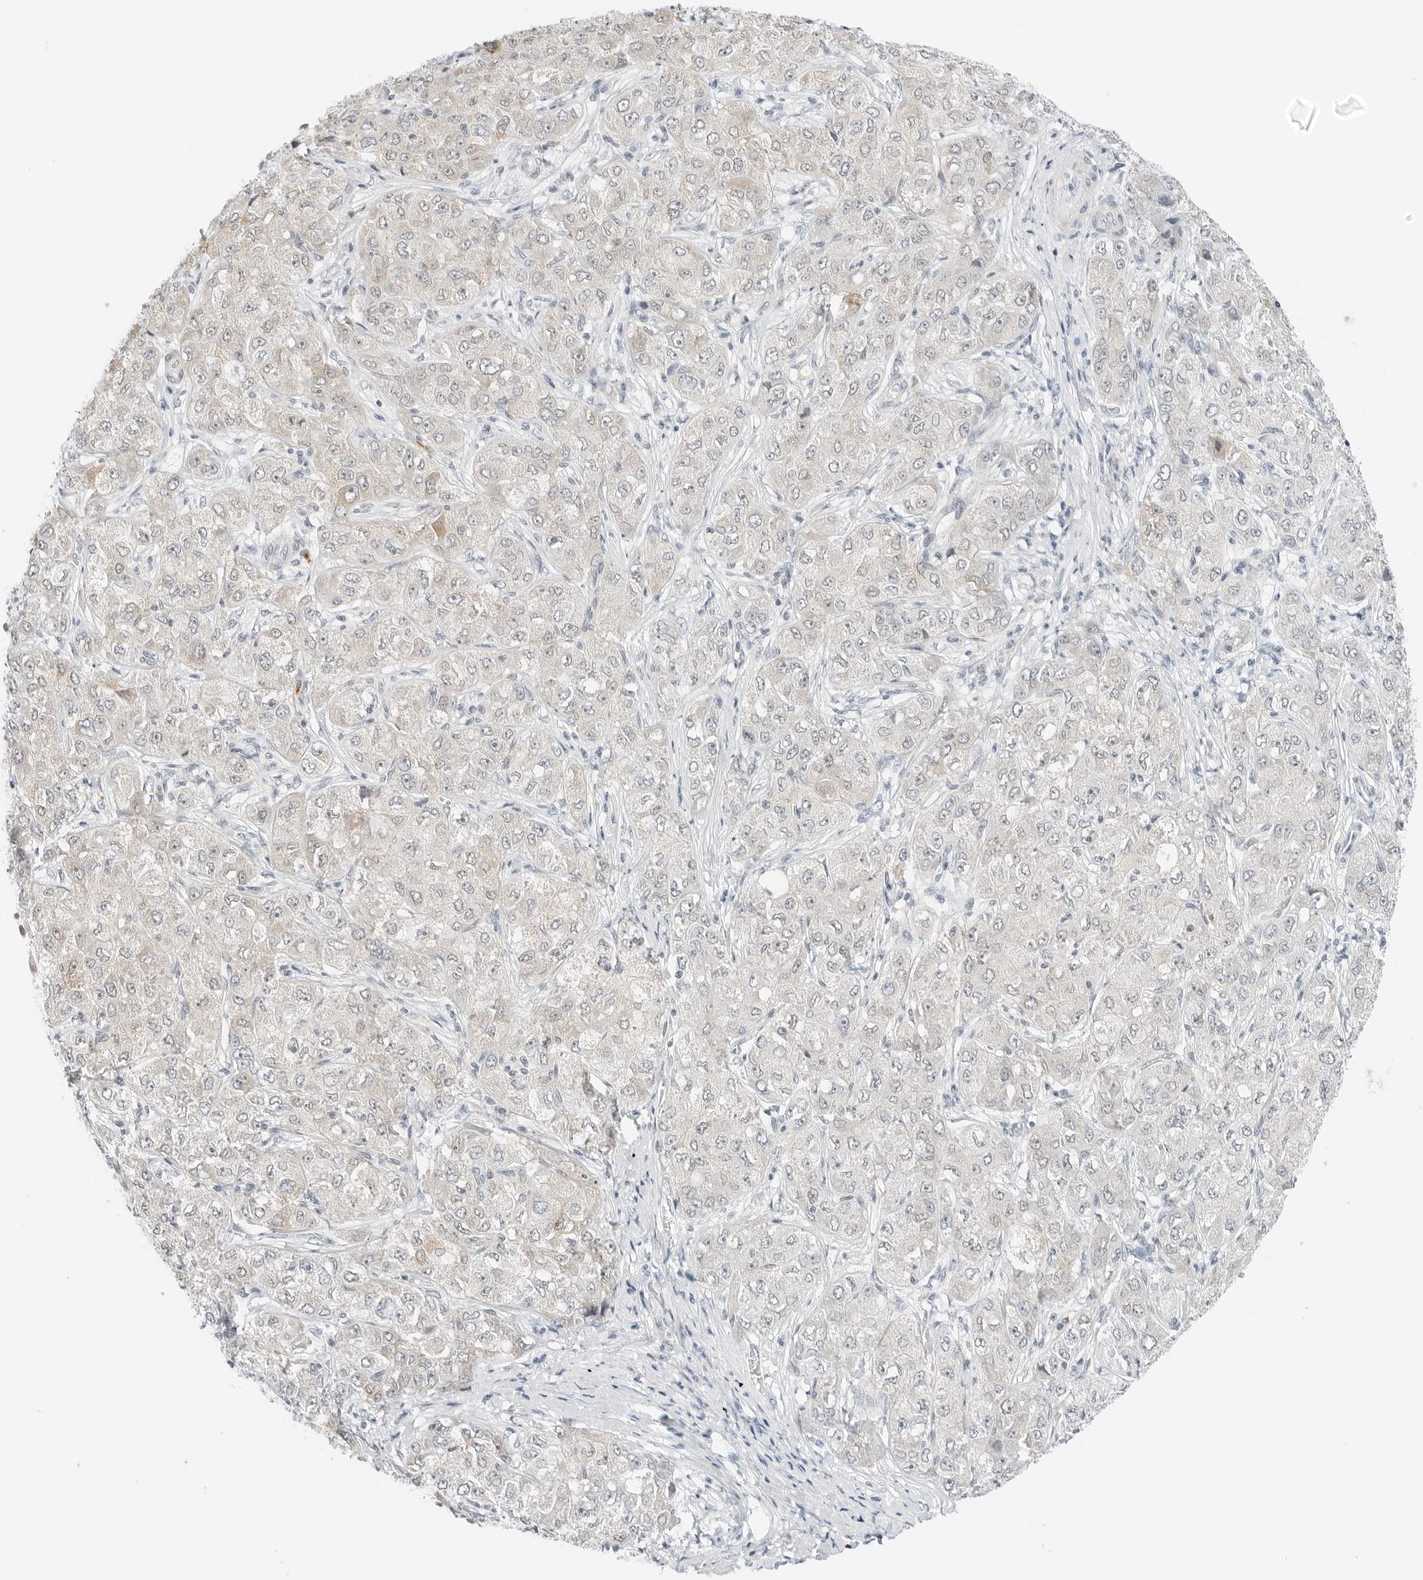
{"staining": {"intensity": "weak", "quantity": "25%-75%", "location": "cytoplasmic/membranous,nuclear"}, "tissue": "liver cancer", "cell_type": "Tumor cells", "image_type": "cancer", "snomed": [{"axis": "morphology", "description": "Carcinoma, Hepatocellular, NOS"}, {"axis": "topography", "description": "Liver"}], "caption": "Hepatocellular carcinoma (liver) stained with DAB (3,3'-diaminobenzidine) immunohistochemistry (IHC) displays low levels of weak cytoplasmic/membranous and nuclear staining in about 25%-75% of tumor cells. (Stains: DAB in brown, nuclei in blue, Microscopy: brightfield microscopy at high magnification).", "gene": "CCSAP", "patient": {"sex": "male", "age": 80}}